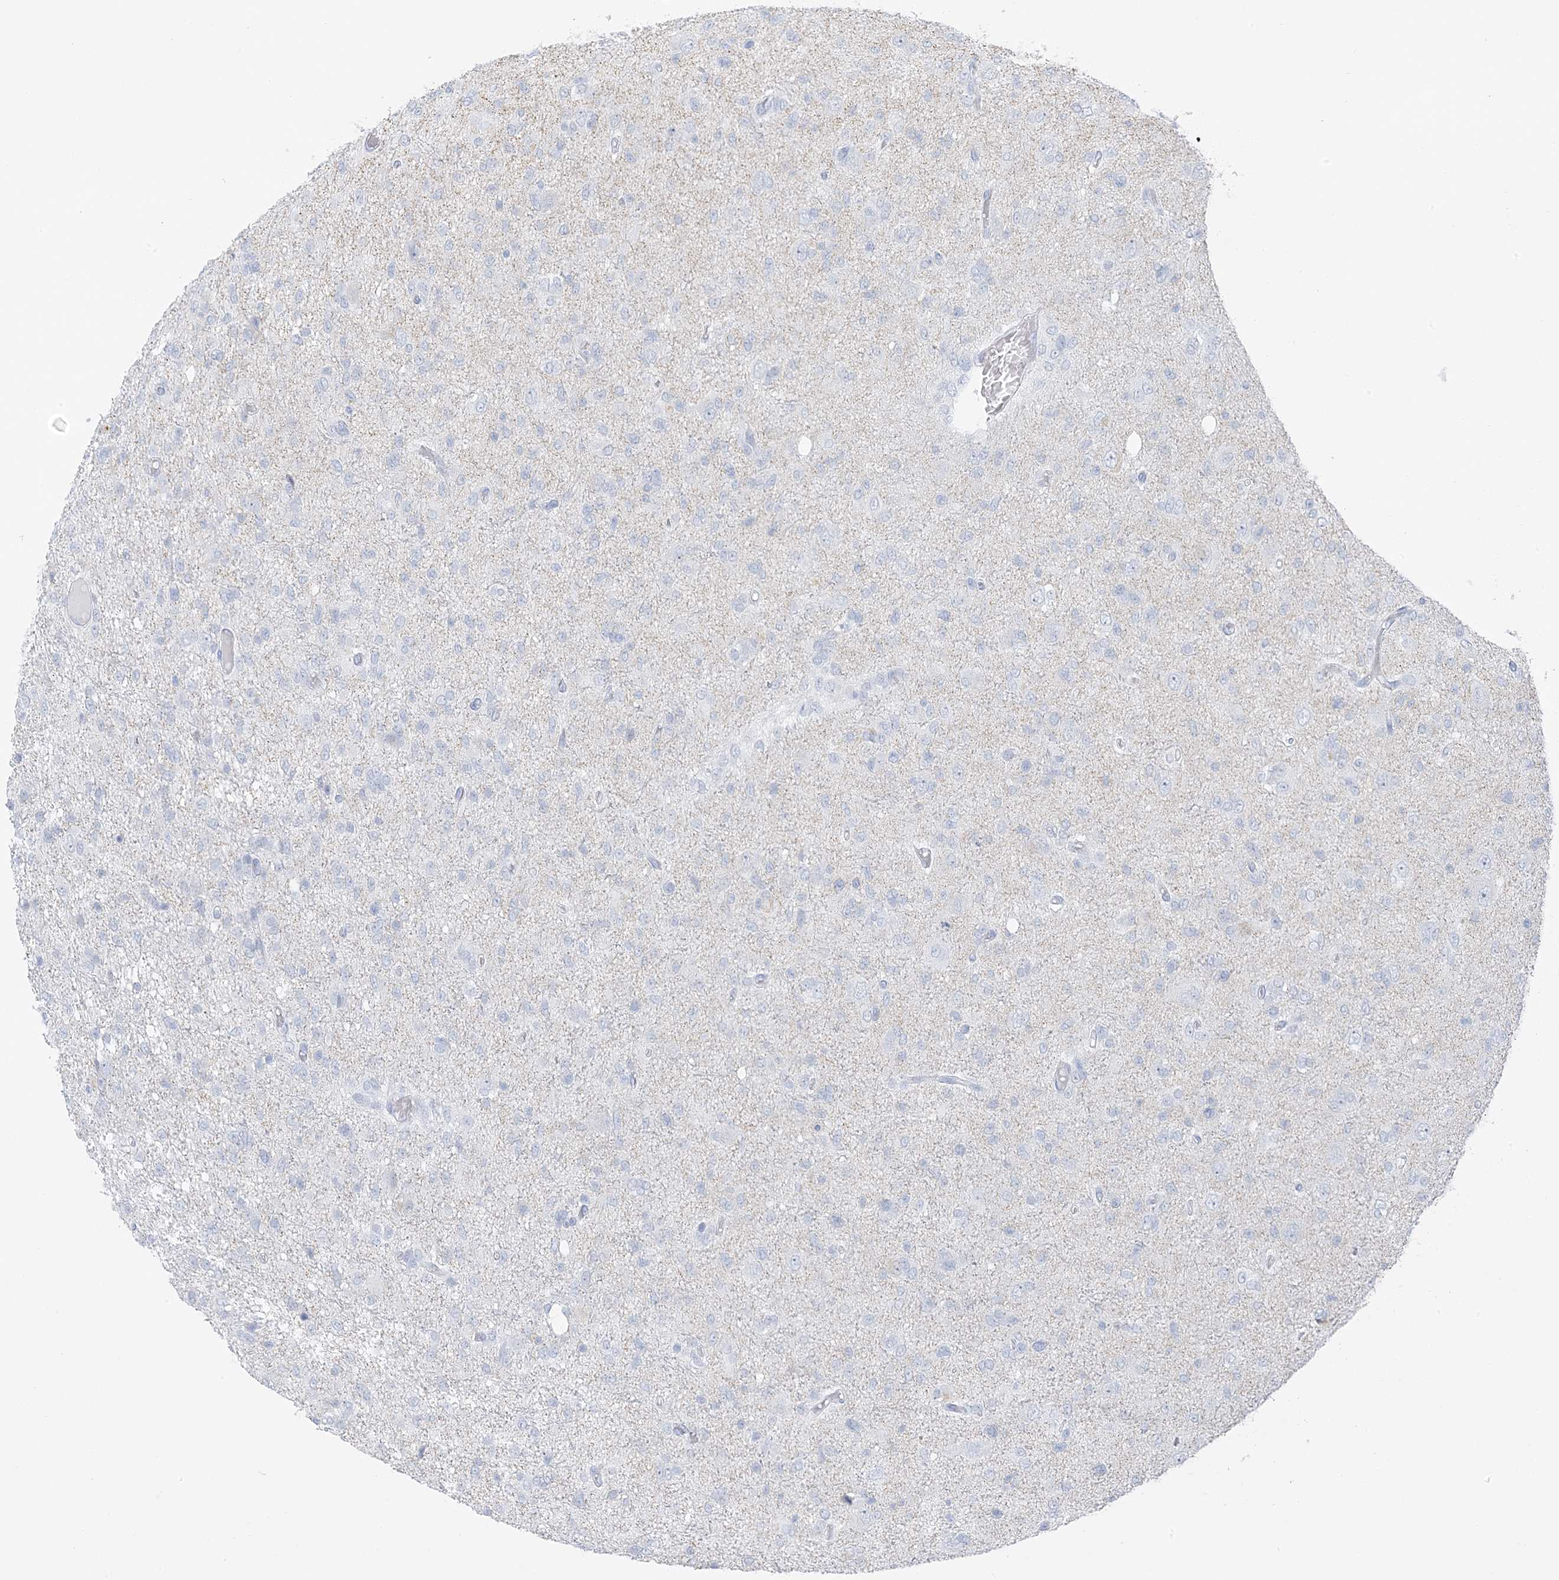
{"staining": {"intensity": "negative", "quantity": "none", "location": "none"}, "tissue": "glioma", "cell_type": "Tumor cells", "image_type": "cancer", "snomed": [{"axis": "morphology", "description": "Glioma, malignant, High grade"}, {"axis": "topography", "description": "Brain"}], "caption": "Immunohistochemistry (IHC) histopathology image of malignant glioma (high-grade) stained for a protein (brown), which reveals no positivity in tumor cells.", "gene": "ZFP64", "patient": {"sex": "female", "age": 59}}